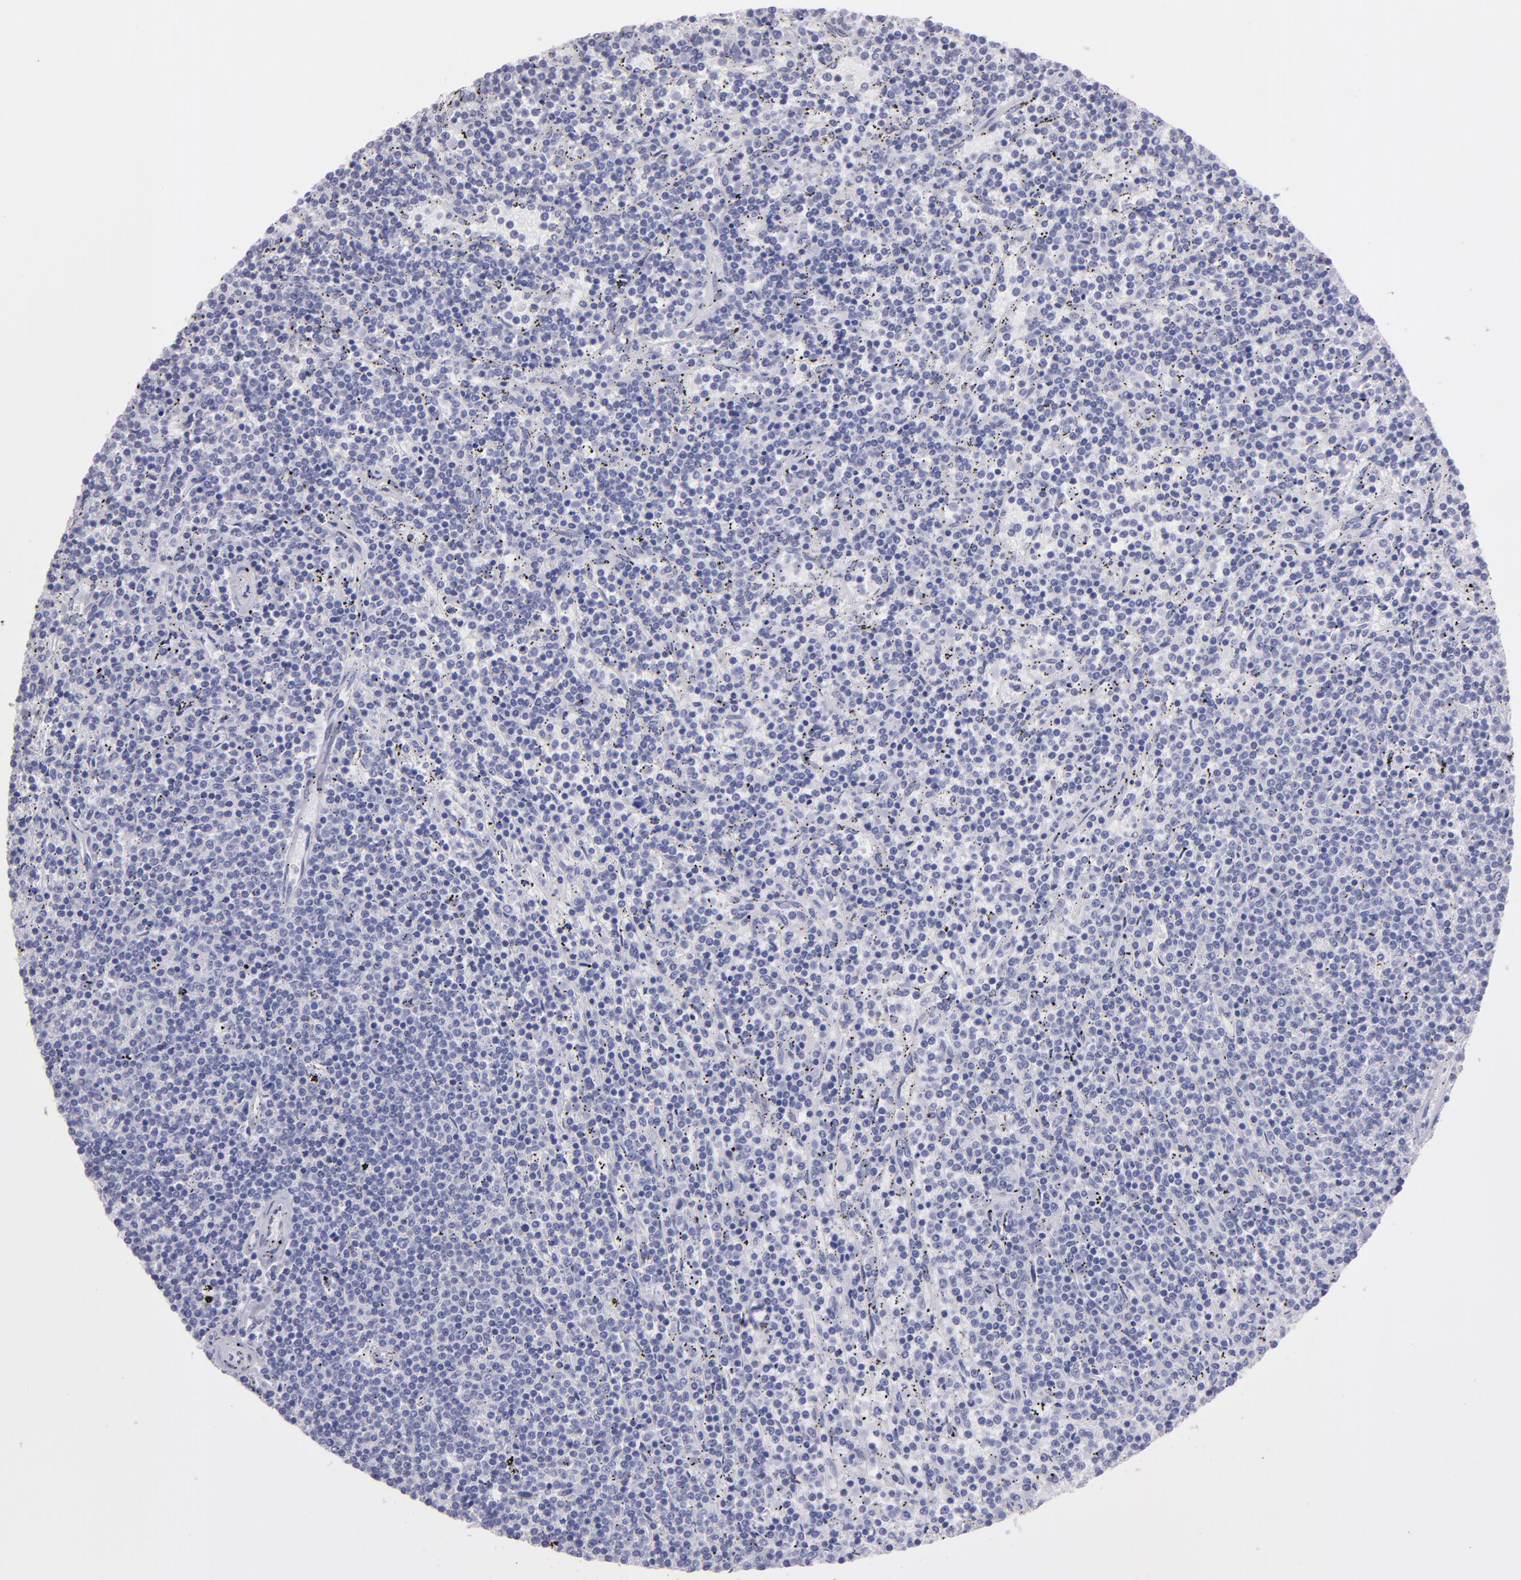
{"staining": {"intensity": "negative", "quantity": "none", "location": "none"}, "tissue": "lymphoma", "cell_type": "Tumor cells", "image_type": "cancer", "snomed": [{"axis": "morphology", "description": "Malignant lymphoma, non-Hodgkin's type, Low grade"}, {"axis": "topography", "description": "Spleen"}], "caption": "An image of lymphoma stained for a protein shows no brown staining in tumor cells. Brightfield microscopy of IHC stained with DAB (3,3'-diaminobenzidine) (brown) and hematoxylin (blue), captured at high magnification.", "gene": "TG", "patient": {"sex": "female", "age": 50}}